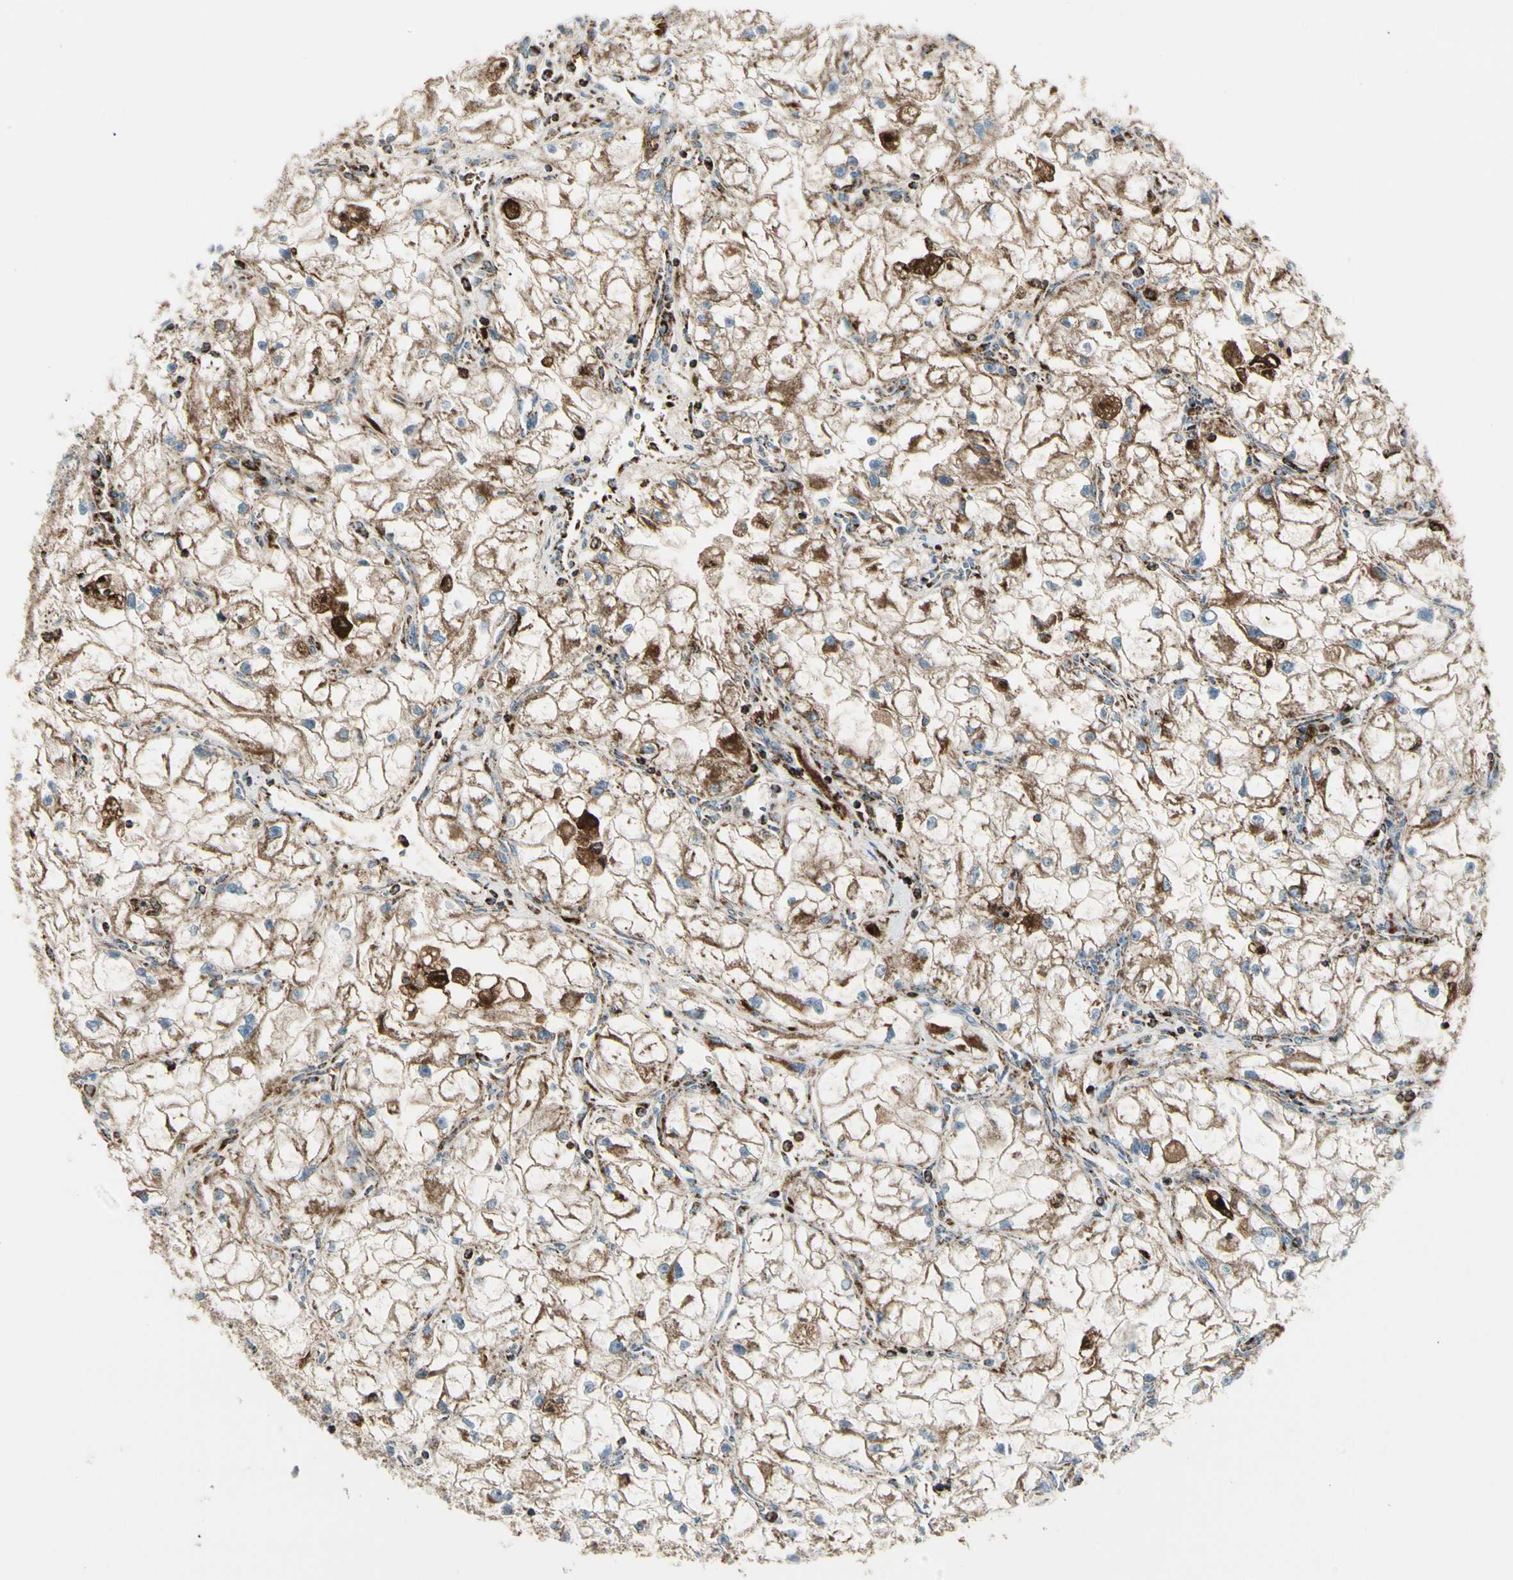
{"staining": {"intensity": "moderate", "quantity": ">75%", "location": "cytoplasmic/membranous"}, "tissue": "renal cancer", "cell_type": "Tumor cells", "image_type": "cancer", "snomed": [{"axis": "morphology", "description": "Adenocarcinoma, NOS"}, {"axis": "topography", "description": "Kidney"}], "caption": "Renal cancer (adenocarcinoma) stained for a protein shows moderate cytoplasmic/membranous positivity in tumor cells.", "gene": "ME2", "patient": {"sex": "female", "age": 70}}